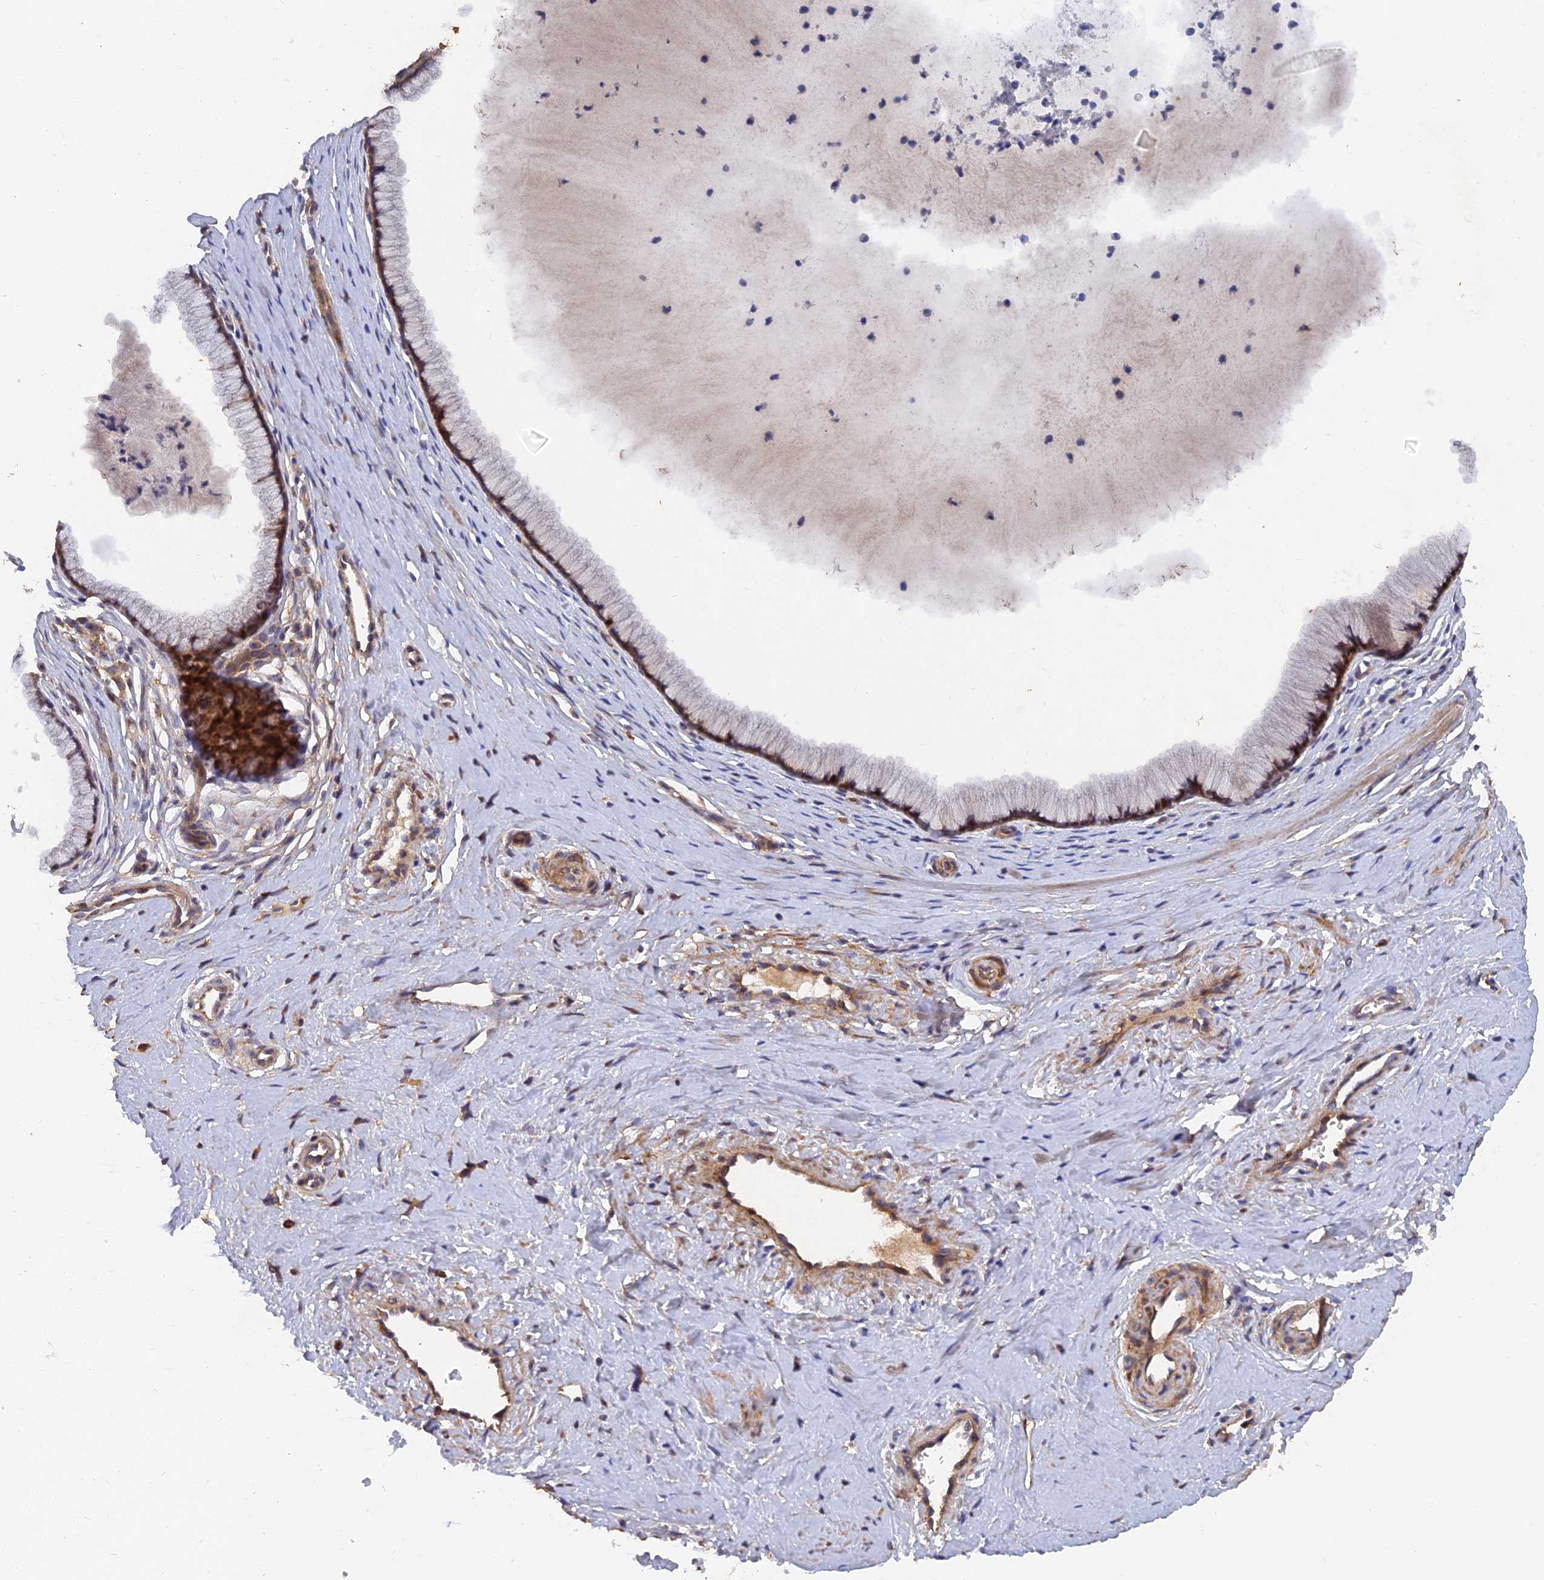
{"staining": {"intensity": "strong", "quantity": "25%-75%", "location": "cytoplasmic/membranous,nuclear"}, "tissue": "cervix", "cell_type": "Glandular cells", "image_type": "normal", "snomed": [{"axis": "morphology", "description": "Normal tissue, NOS"}, {"axis": "topography", "description": "Cervix"}], "caption": "A histopathology image of cervix stained for a protein reveals strong cytoplasmic/membranous,nuclear brown staining in glandular cells. (brown staining indicates protein expression, while blue staining denotes nuclei).", "gene": "SLC38A11", "patient": {"sex": "female", "age": 36}}